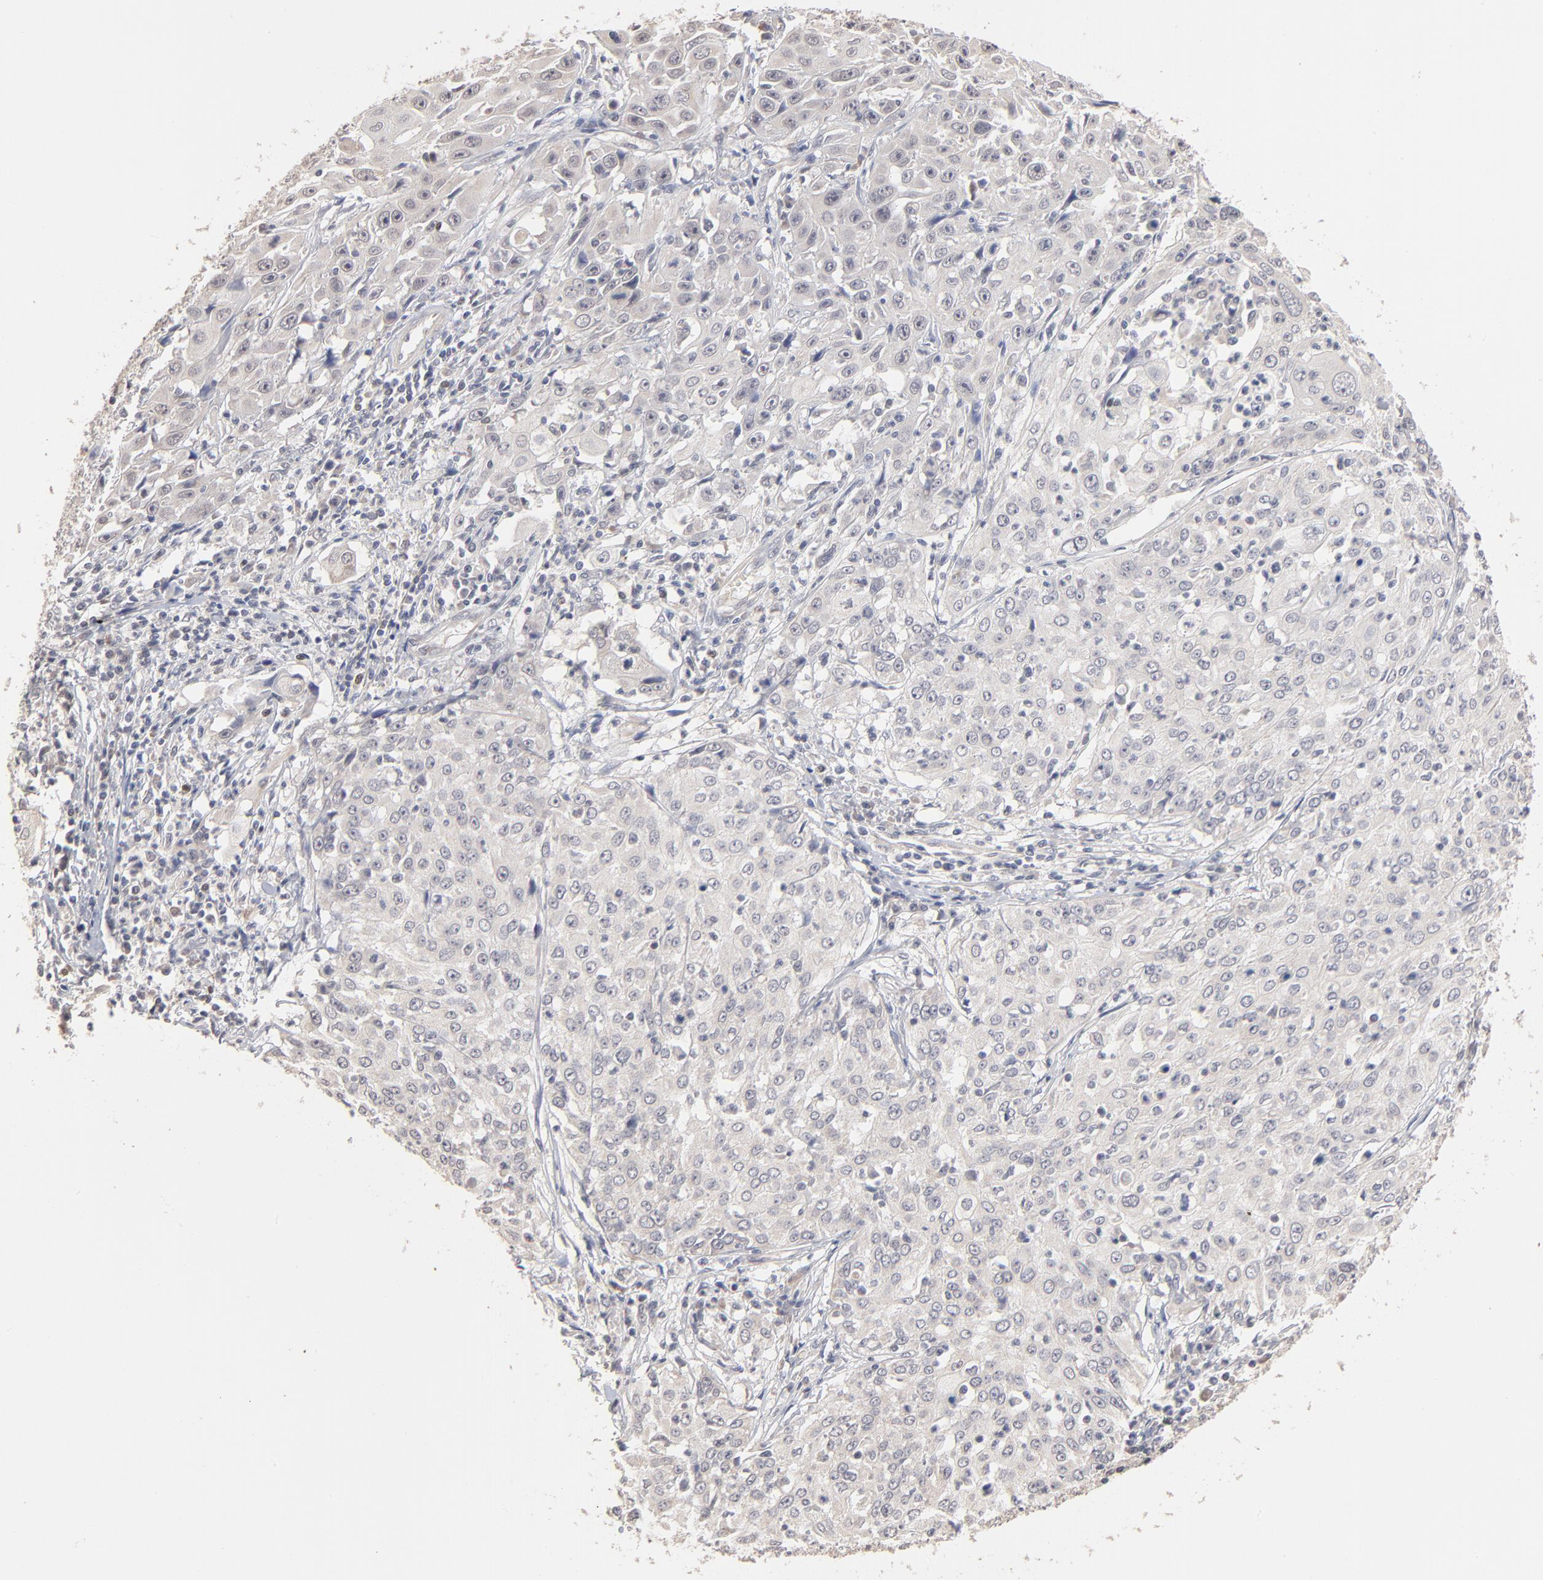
{"staining": {"intensity": "negative", "quantity": "none", "location": "none"}, "tissue": "cervical cancer", "cell_type": "Tumor cells", "image_type": "cancer", "snomed": [{"axis": "morphology", "description": "Squamous cell carcinoma, NOS"}, {"axis": "topography", "description": "Cervix"}], "caption": "An immunohistochemistry (IHC) photomicrograph of squamous cell carcinoma (cervical) is shown. There is no staining in tumor cells of squamous cell carcinoma (cervical).", "gene": "MSL2", "patient": {"sex": "female", "age": 39}}